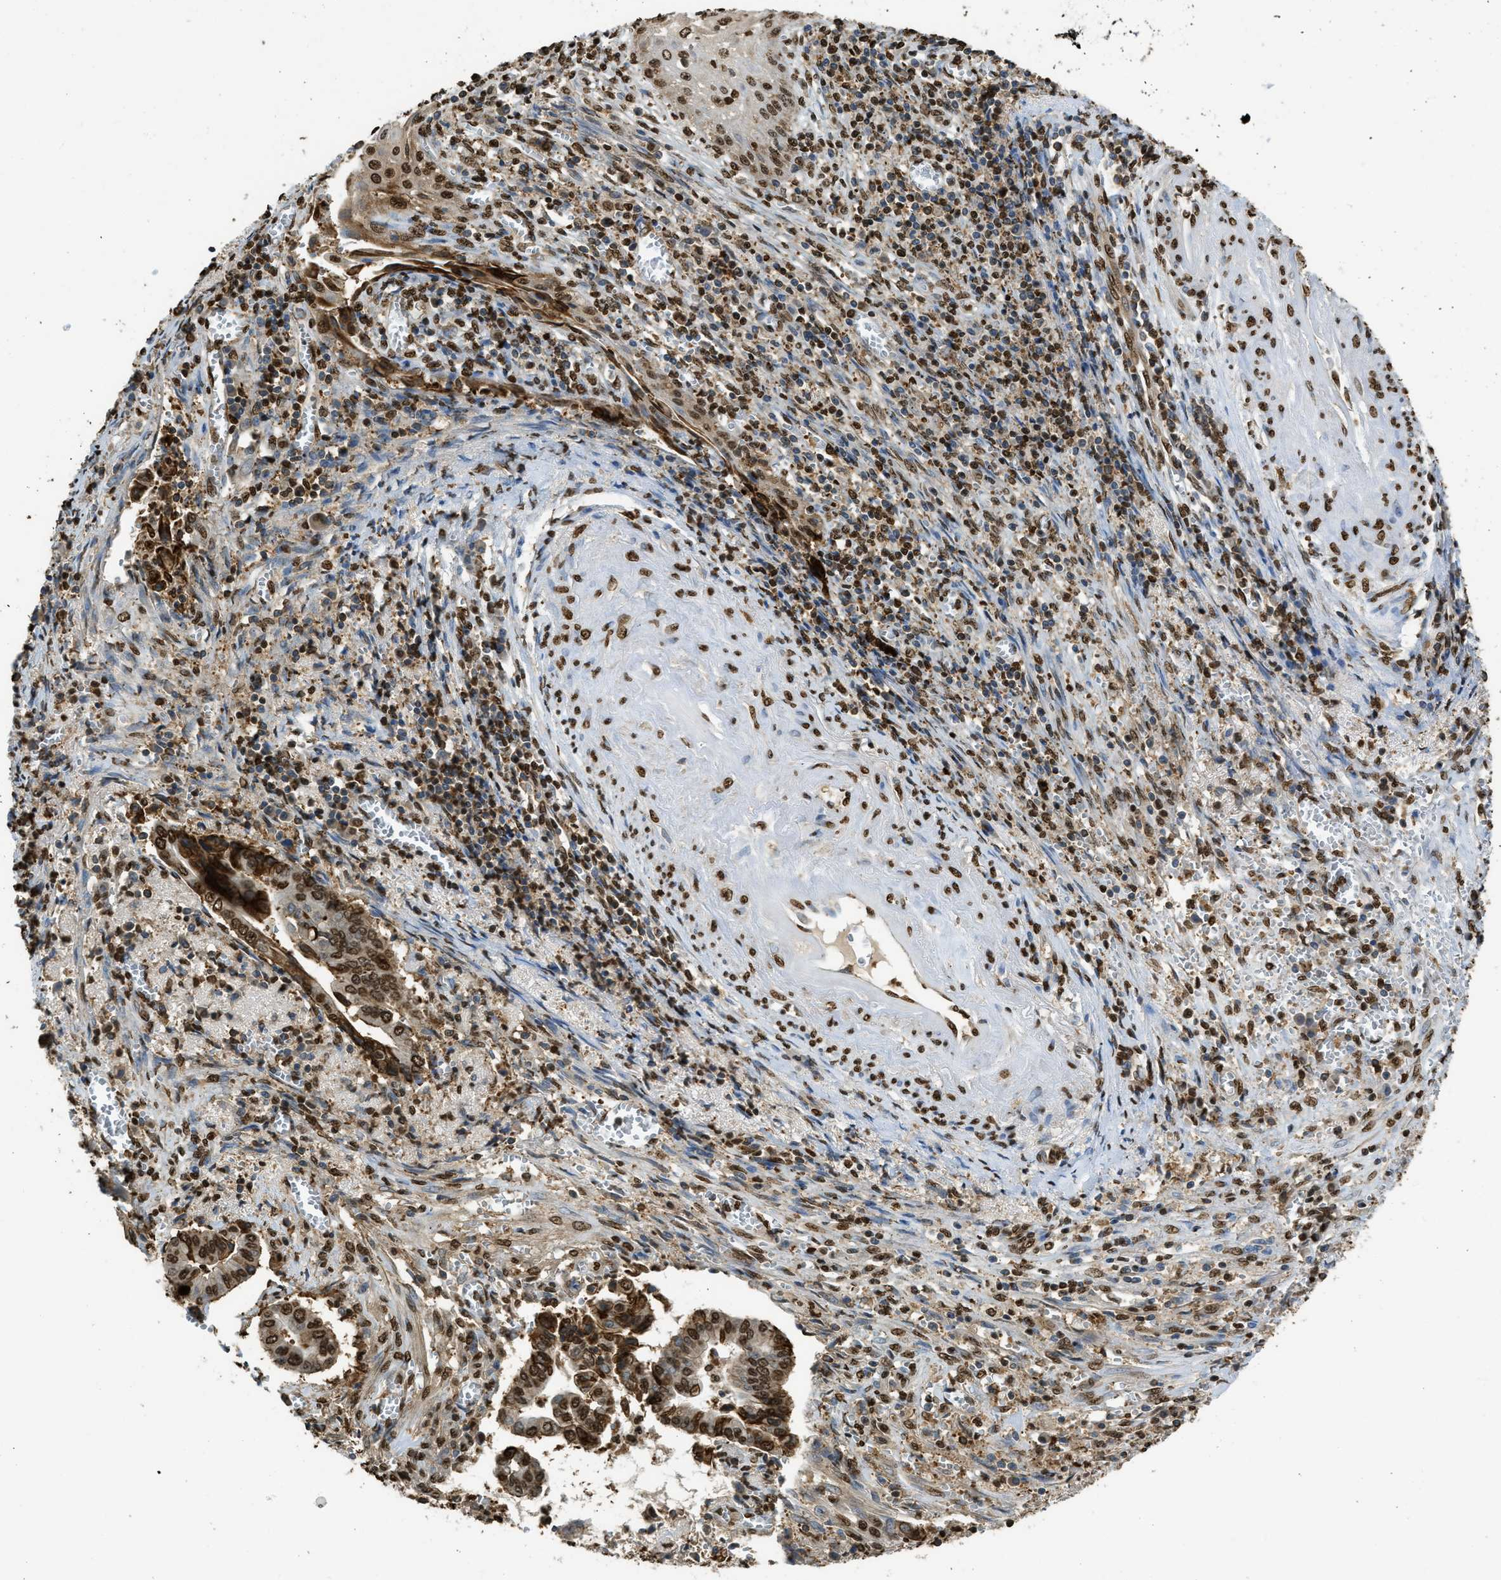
{"staining": {"intensity": "strong", "quantity": ">75%", "location": "nuclear"}, "tissue": "cervical cancer", "cell_type": "Tumor cells", "image_type": "cancer", "snomed": [{"axis": "morphology", "description": "Adenocarcinoma, NOS"}, {"axis": "topography", "description": "Cervix"}], "caption": "Protein expression analysis of cervical cancer (adenocarcinoma) demonstrates strong nuclear staining in approximately >75% of tumor cells.", "gene": "NR5A2", "patient": {"sex": "female", "age": 44}}